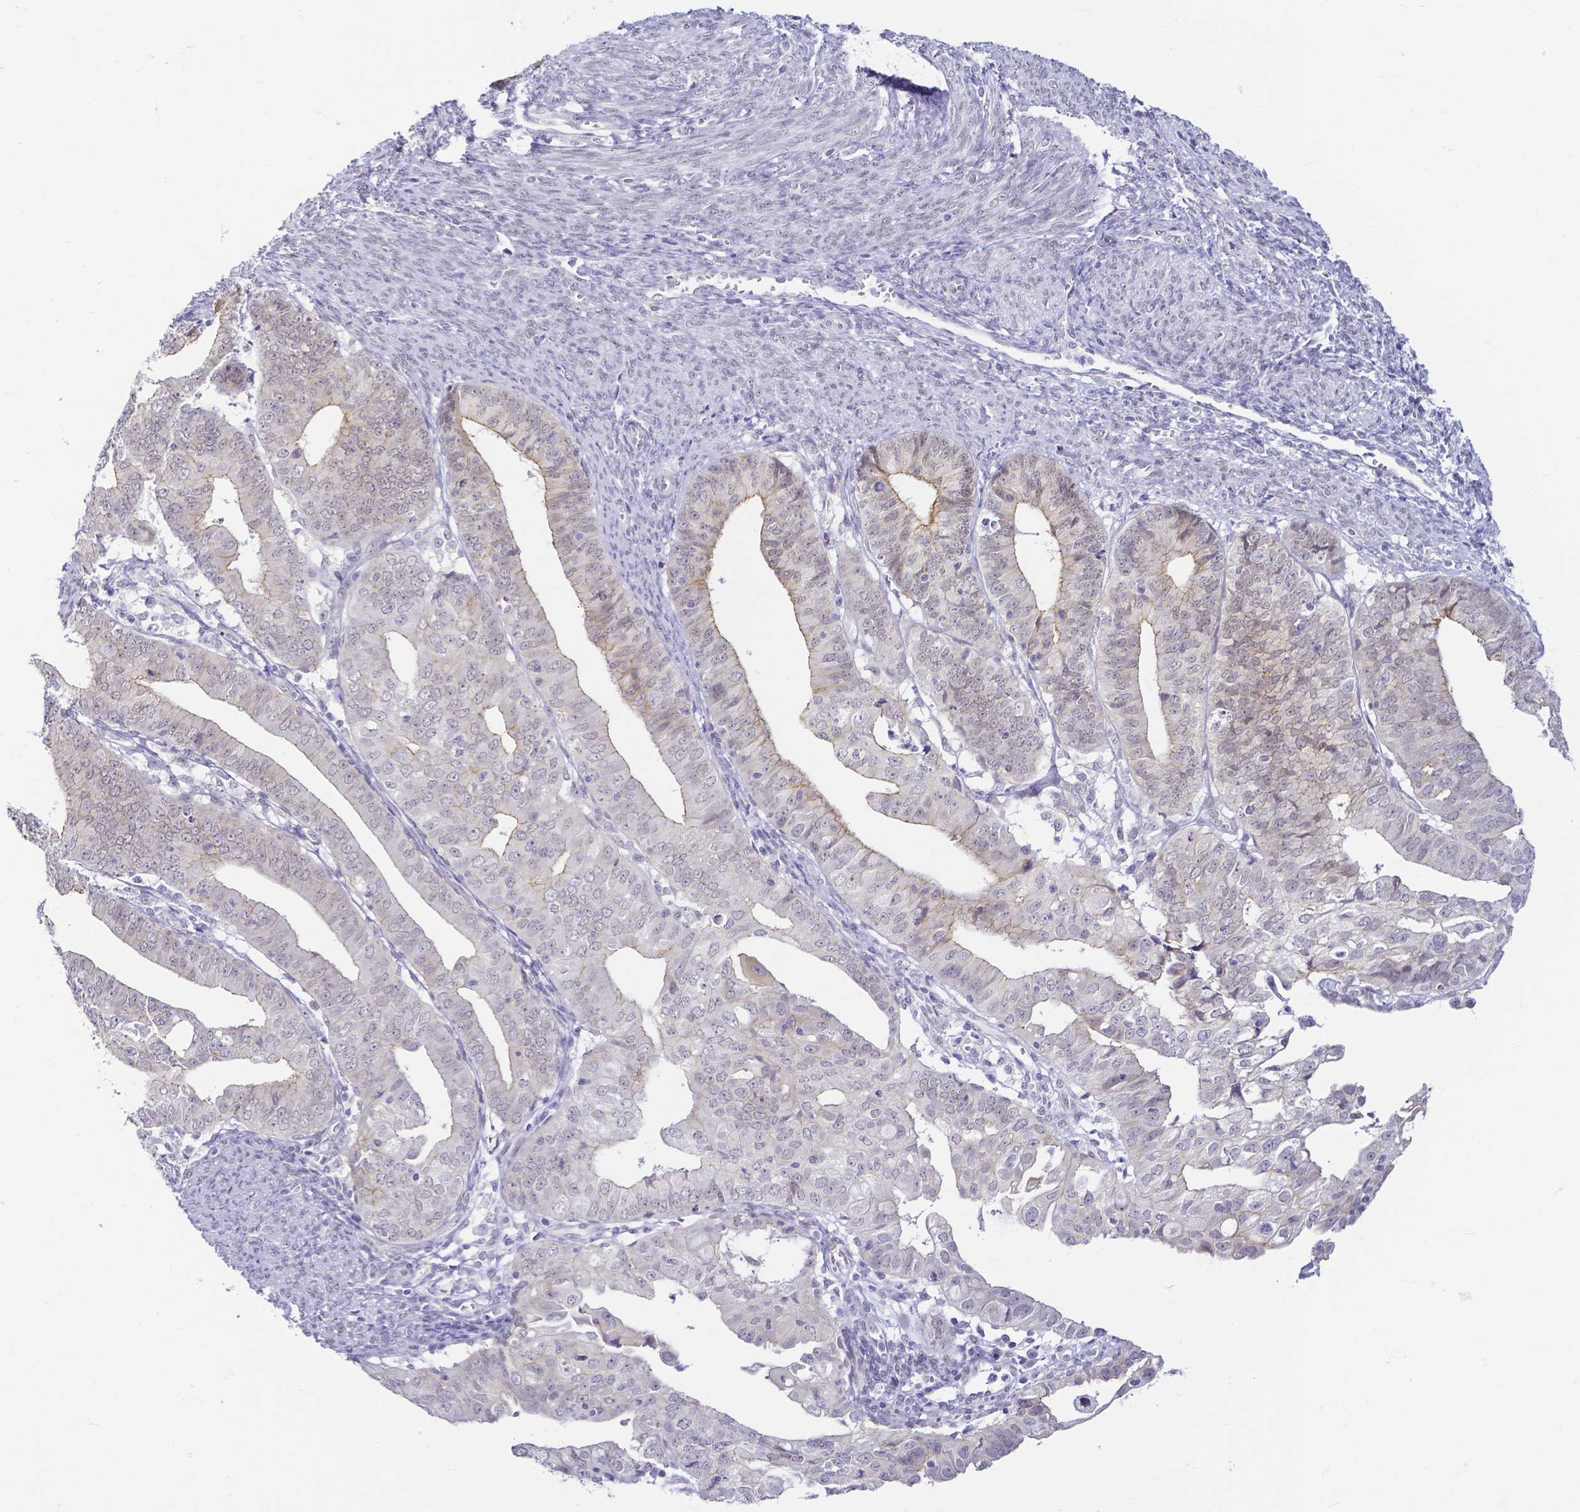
{"staining": {"intensity": "moderate", "quantity": "<25%", "location": "cytoplasmic/membranous"}, "tissue": "endometrial cancer", "cell_type": "Tumor cells", "image_type": "cancer", "snomed": [{"axis": "morphology", "description": "Adenocarcinoma, NOS"}, {"axis": "topography", "description": "Endometrium"}], "caption": "This is a histology image of immunohistochemistry staining of endometrial adenocarcinoma, which shows moderate expression in the cytoplasmic/membranous of tumor cells.", "gene": "FAM83G", "patient": {"sex": "female", "age": 56}}